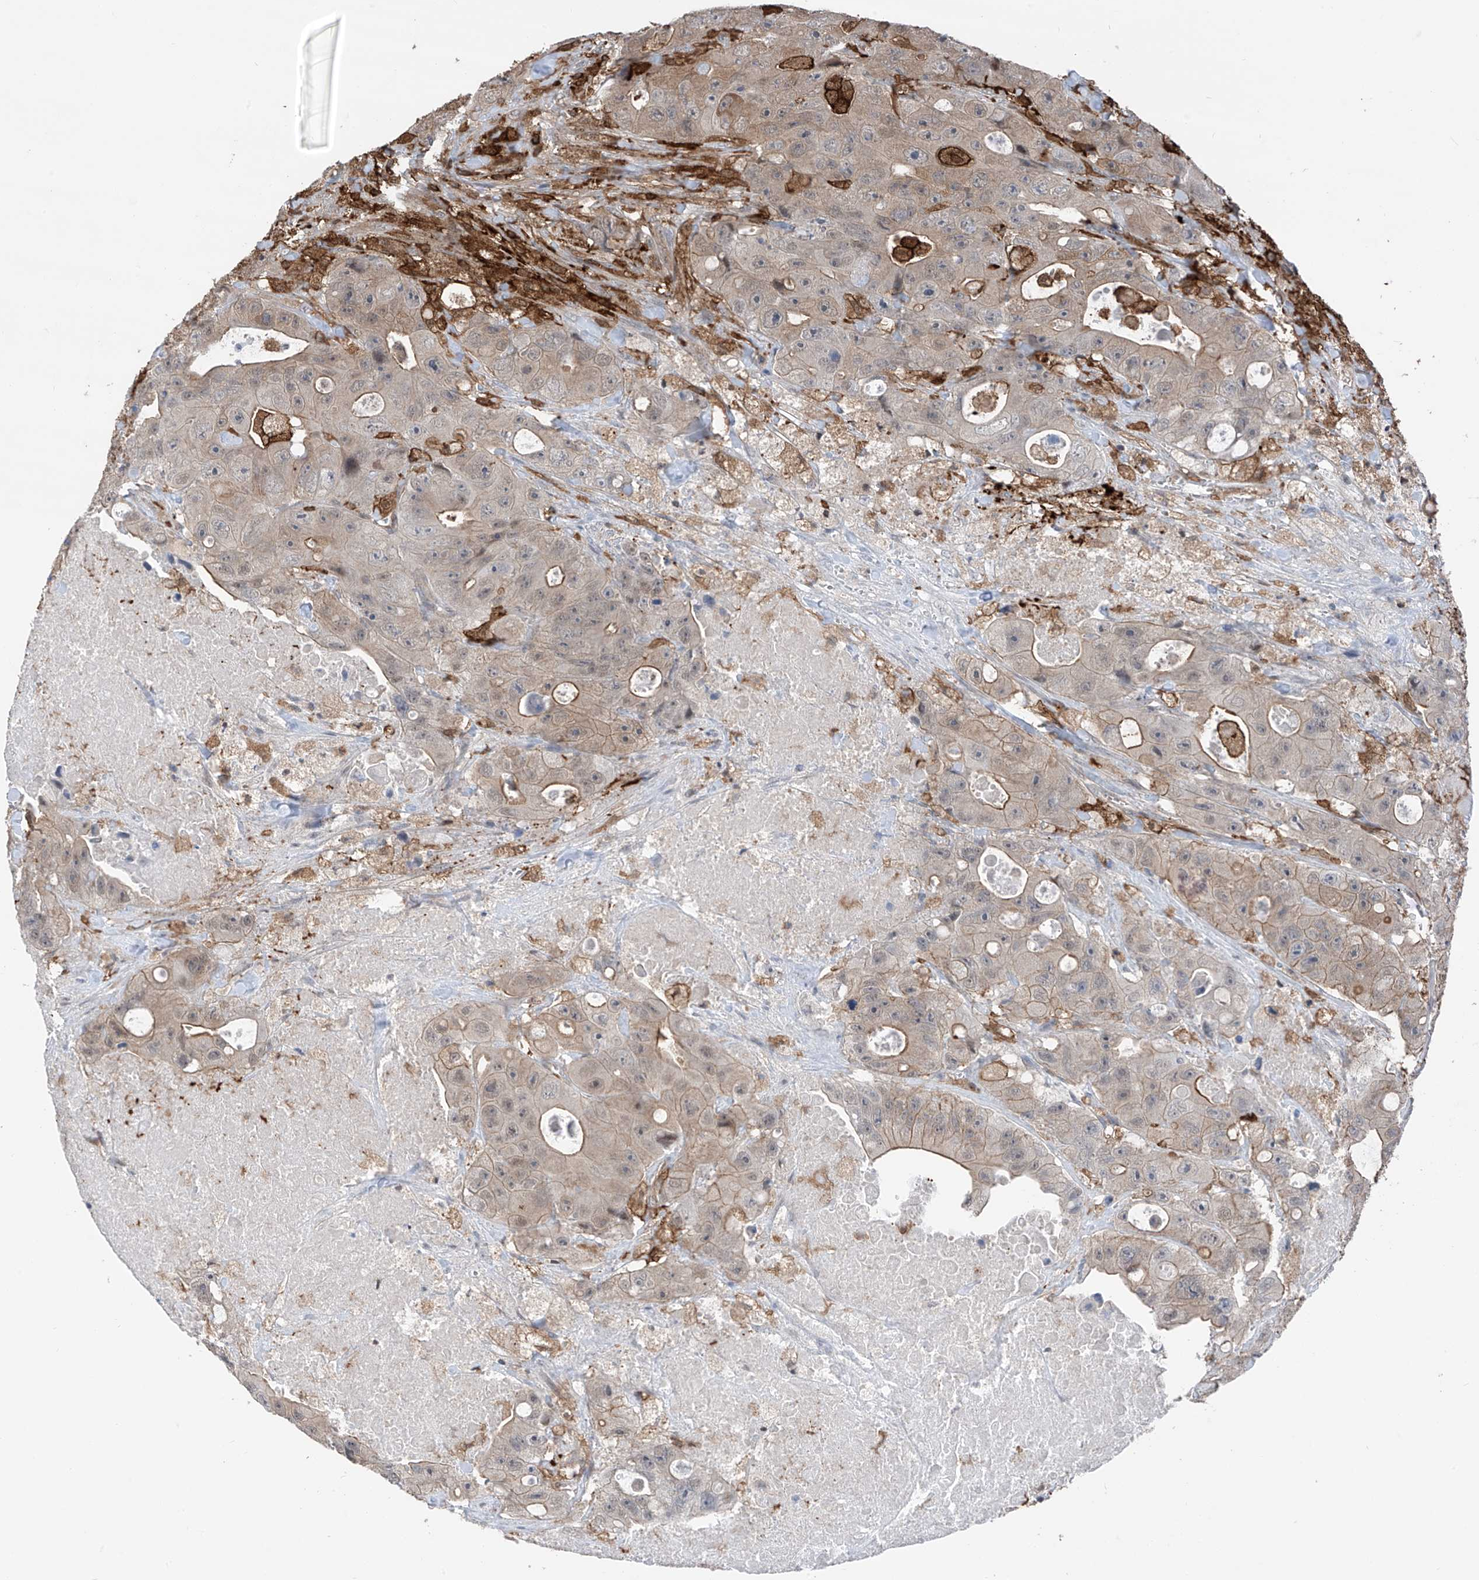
{"staining": {"intensity": "weak", "quantity": "25%-75%", "location": "cytoplasmic/membranous"}, "tissue": "colorectal cancer", "cell_type": "Tumor cells", "image_type": "cancer", "snomed": [{"axis": "morphology", "description": "Adenocarcinoma, NOS"}, {"axis": "topography", "description": "Colon"}], "caption": "Brown immunohistochemical staining in colorectal adenocarcinoma displays weak cytoplasmic/membranous expression in about 25%-75% of tumor cells.", "gene": "MICAL1", "patient": {"sex": "female", "age": 46}}